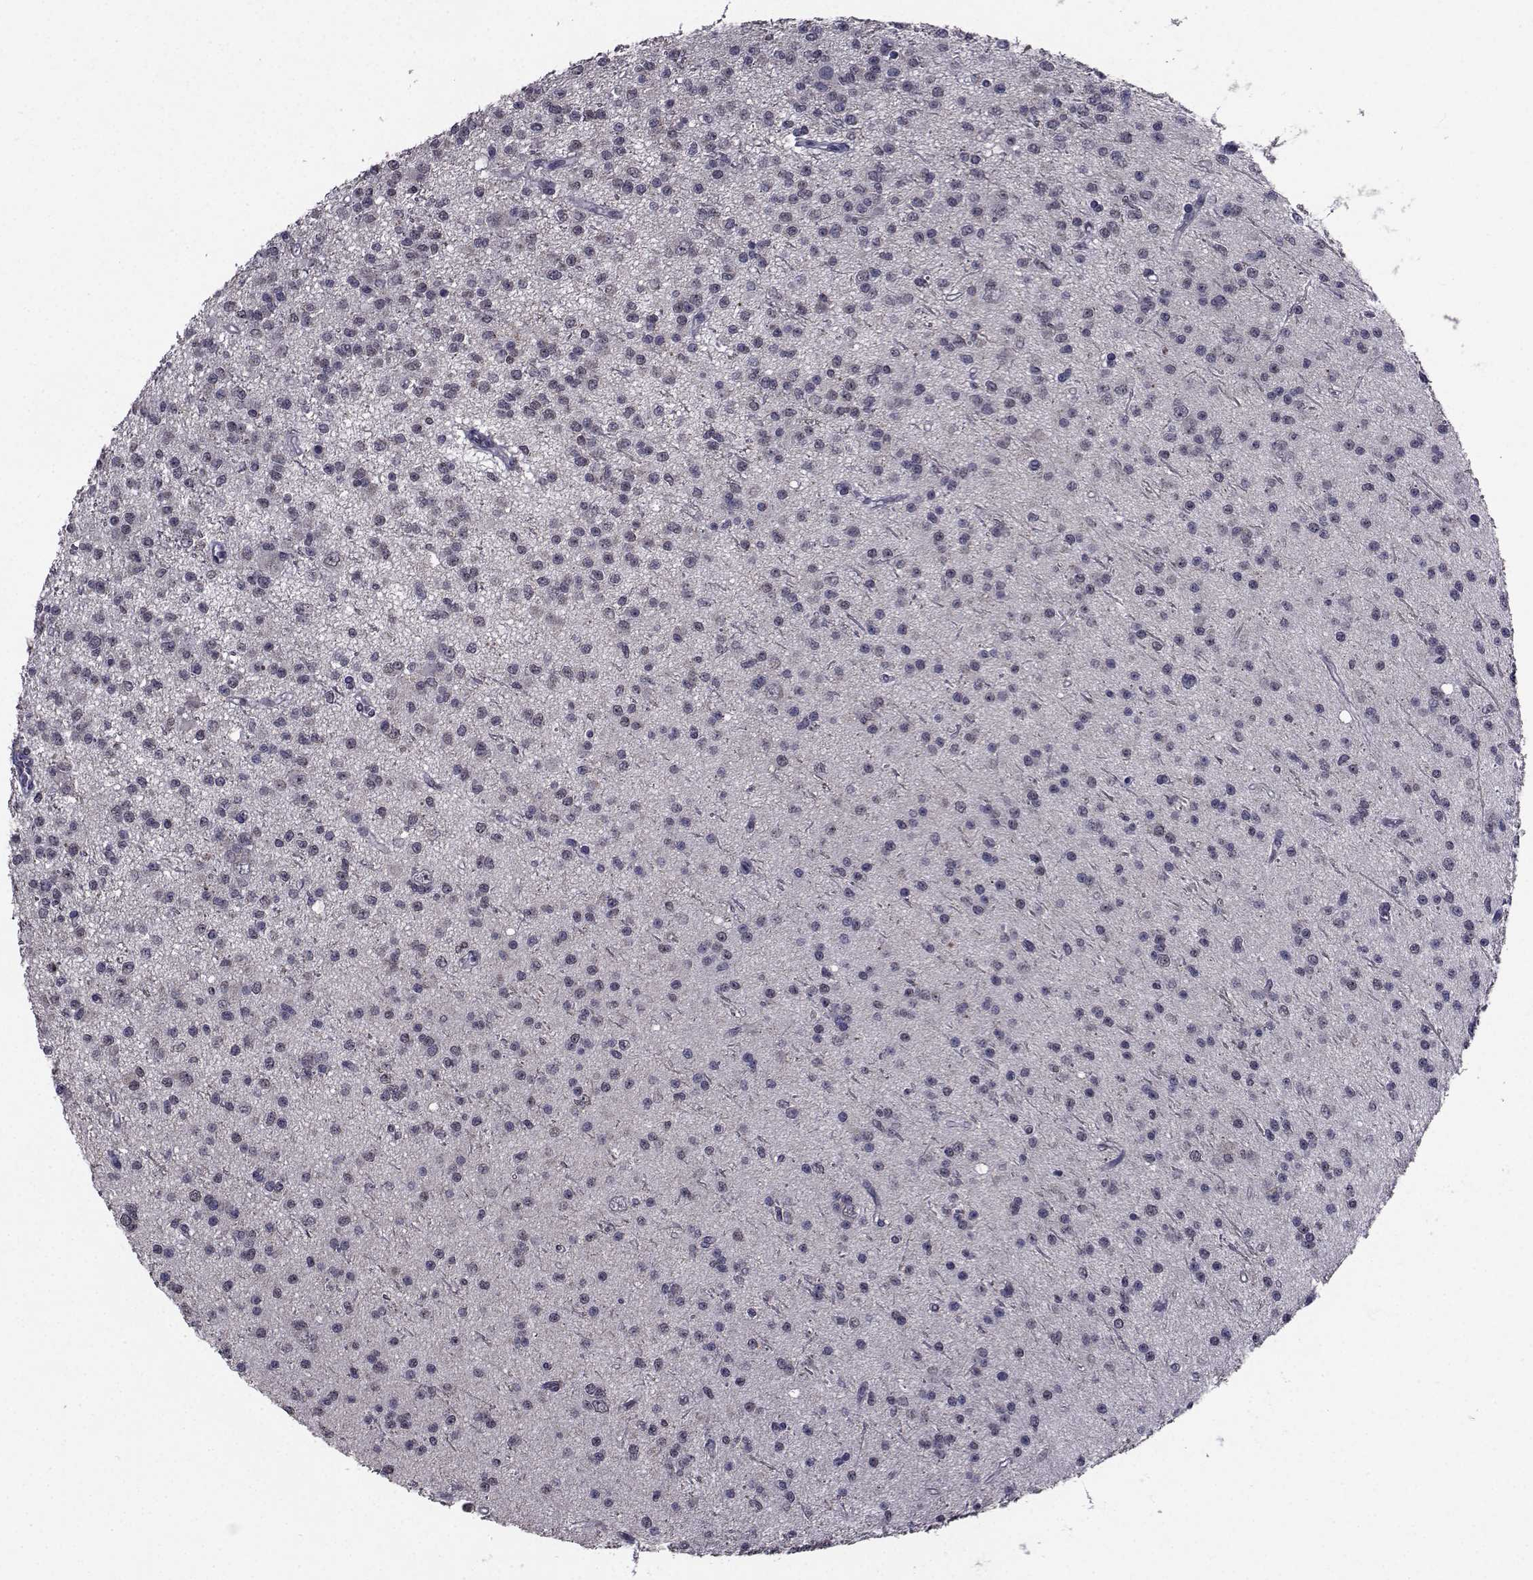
{"staining": {"intensity": "negative", "quantity": "none", "location": "none"}, "tissue": "glioma", "cell_type": "Tumor cells", "image_type": "cancer", "snomed": [{"axis": "morphology", "description": "Glioma, malignant, Low grade"}, {"axis": "topography", "description": "Brain"}], "caption": "Glioma was stained to show a protein in brown. There is no significant positivity in tumor cells. (DAB IHC visualized using brightfield microscopy, high magnification).", "gene": "CYP2S1", "patient": {"sex": "male", "age": 27}}